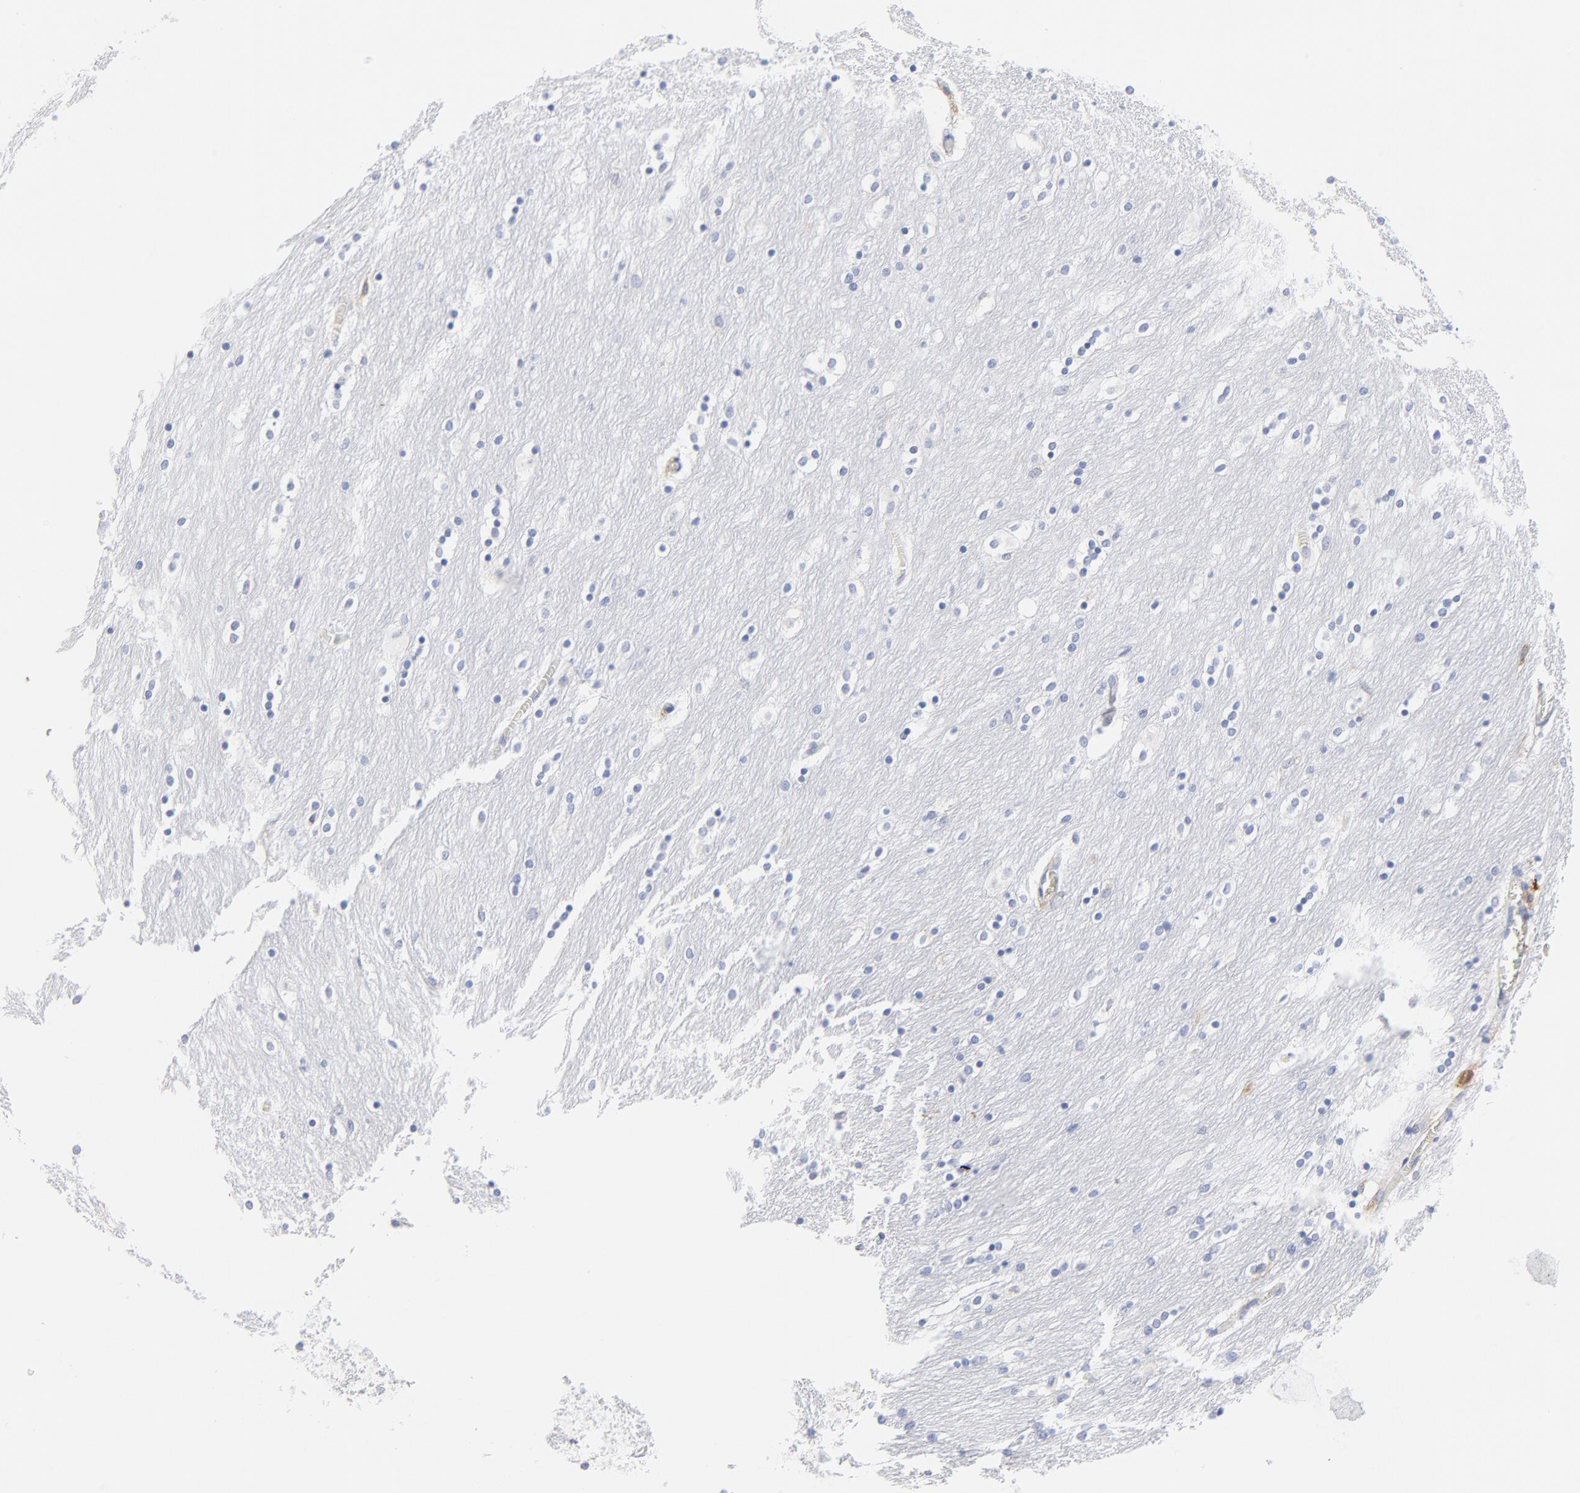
{"staining": {"intensity": "negative", "quantity": "none", "location": "none"}, "tissue": "caudate", "cell_type": "Glial cells", "image_type": "normal", "snomed": [{"axis": "morphology", "description": "Normal tissue, NOS"}, {"axis": "topography", "description": "Lateral ventricle wall"}], "caption": "Immunohistochemistry (IHC) of benign caudate displays no positivity in glial cells. (Brightfield microscopy of DAB (3,3'-diaminobenzidine) immunohistochemistry at high magnification).", "gene": "IFIT2", "patient": {"sex": "female", "age": 54}}